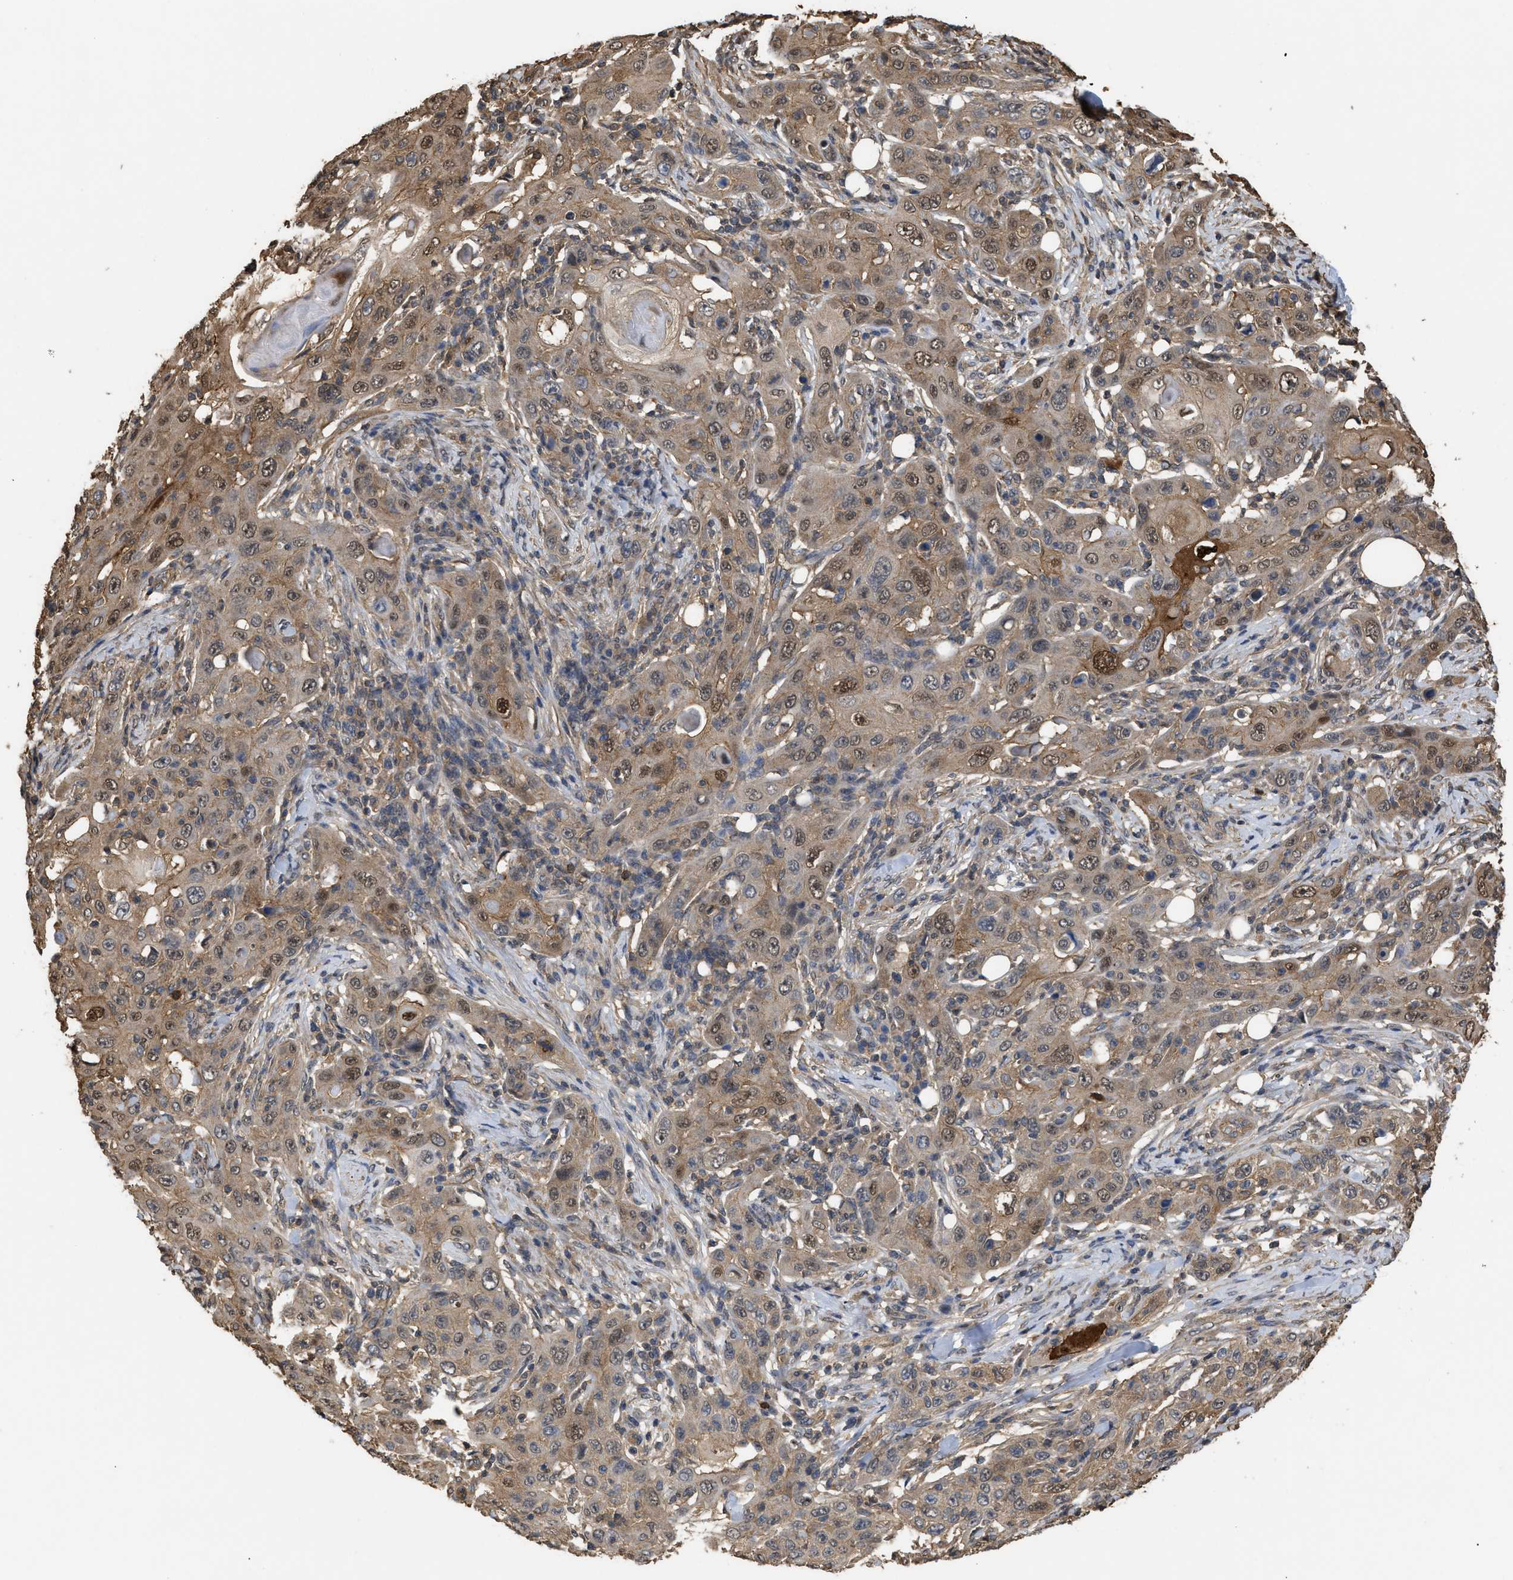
{"staining": {"intensity": "moderate", "quantity": ">75%", "location": "cytoplasmic/membranous,nuclear"}, "tissue": "skin cancer", "cell_type": "Tumor cells", "image_type": "cancer", "snomed": [{"axis": "morphology", "description": "Squamous cell carcinoma, NOS"}, {"axis": "topography", "description": "Skin"}], "caption": "DAB immunohistochemical staining of squamous cell carcinoma (skin) exhibits moderate cytoplasmic/membranous and nuclear protein expression in approximately >75% of tumor cells. The staining is performed using DAB (3,3'-diaminobenzidine) brown chromogen to label protein expression. The nuclei are counter-stained blue using hematoxylin.", "gene": "CALM1", "patient": {"sex": "female", "age": 88}}